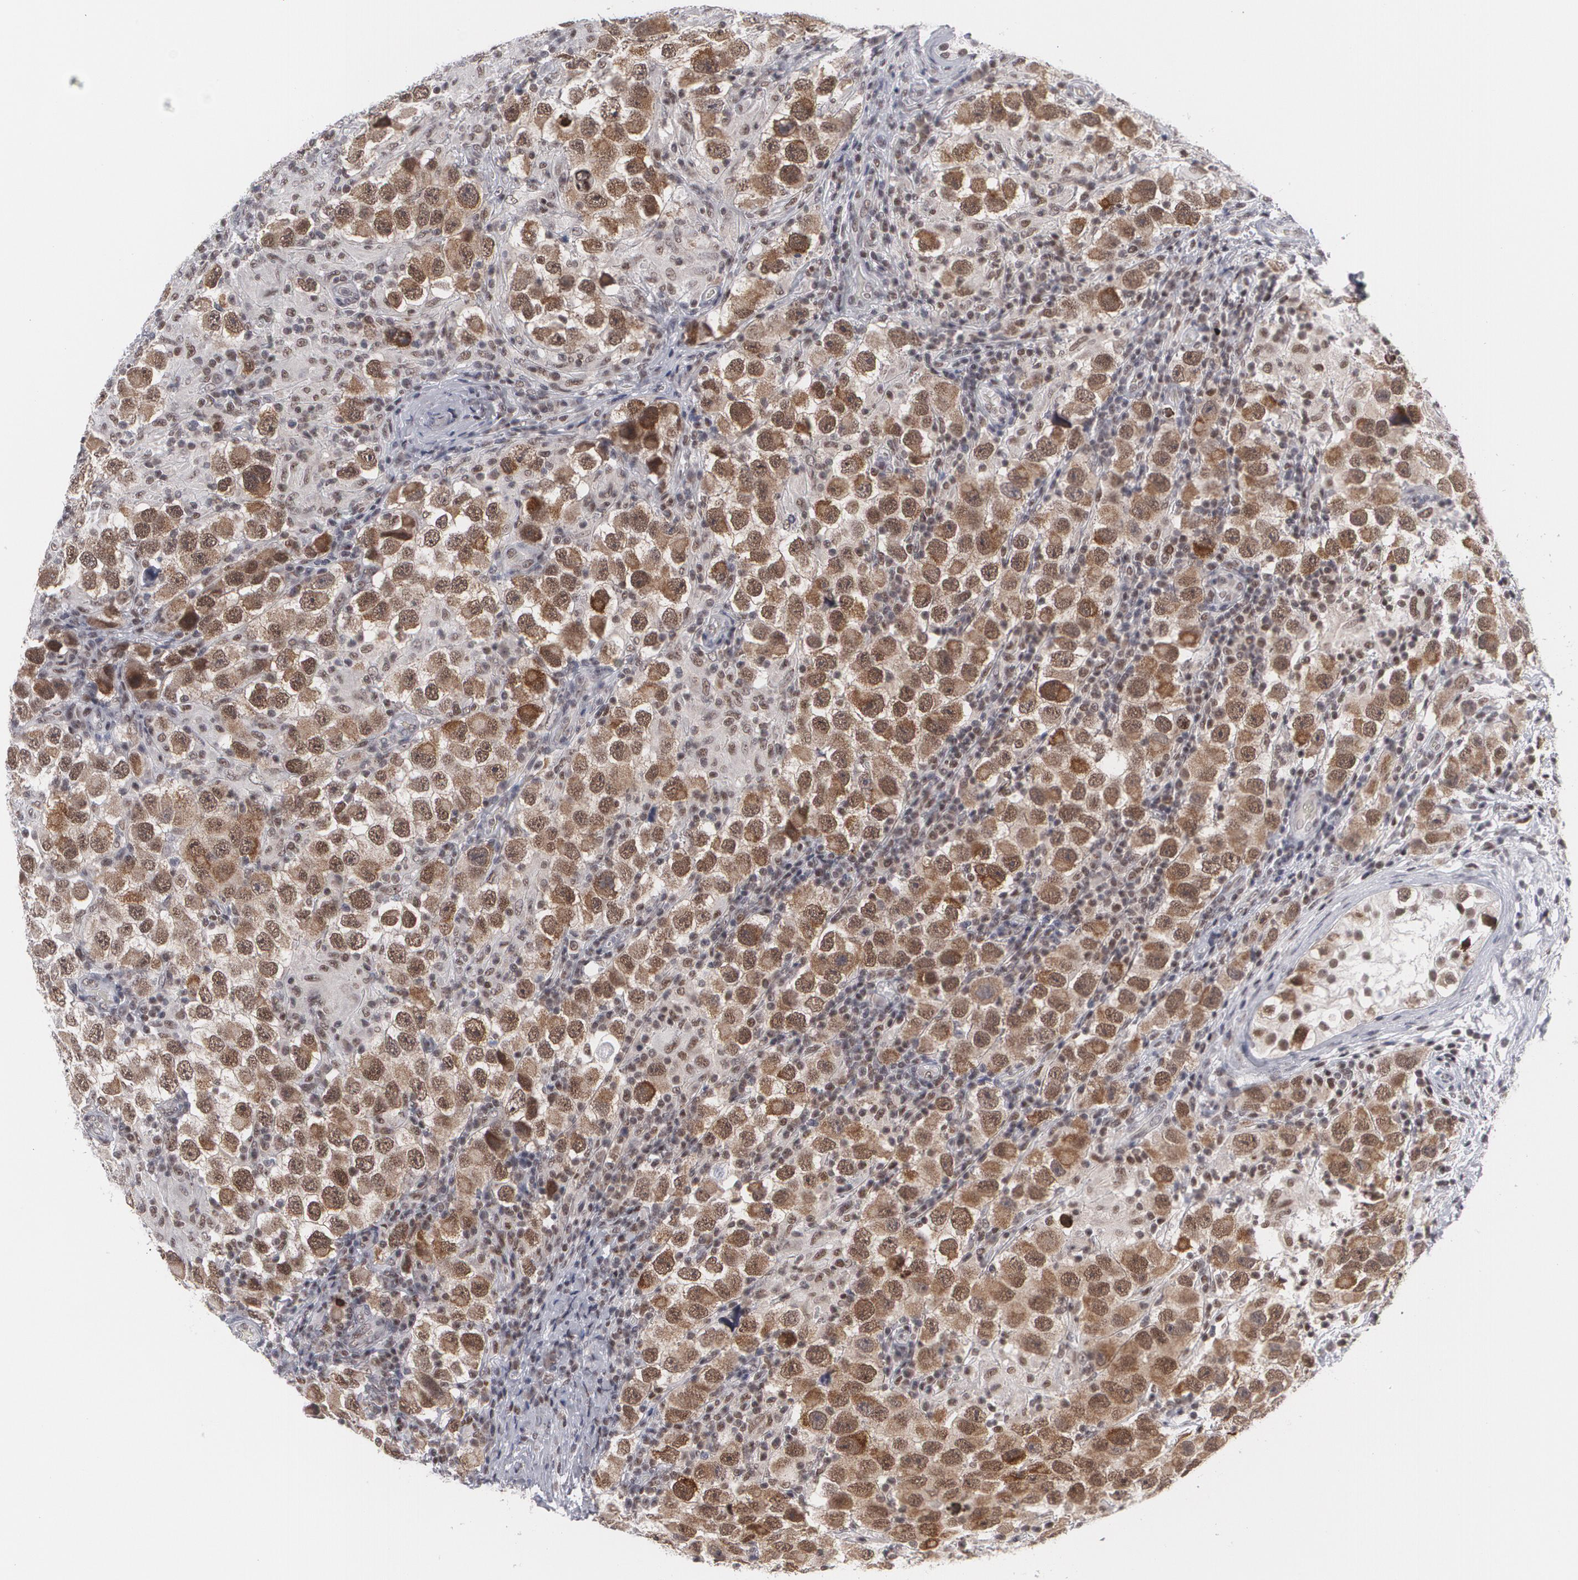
{"staining": {"intensity": "strong", "quantity": ">75%", "location": "cytoplasmic/membranous,nuclear"}, "tissue": "testis cancer", "cell_type": "Tumor cells", "image_type": "cancer", "snomed": [{"axis": "morphology", "description": "Carcinoma, Embryonal, NOS"}, {"axis": "topography", "description": "Testis"}], "caption": "Brown immunohistochemical staining in human testis cancer shows strong cytoplasmic/membranous and nuclear positivity in about >75% of tumor cells.", "gene": "MCL1", "patient": {"sex": "male", "age": 21}}